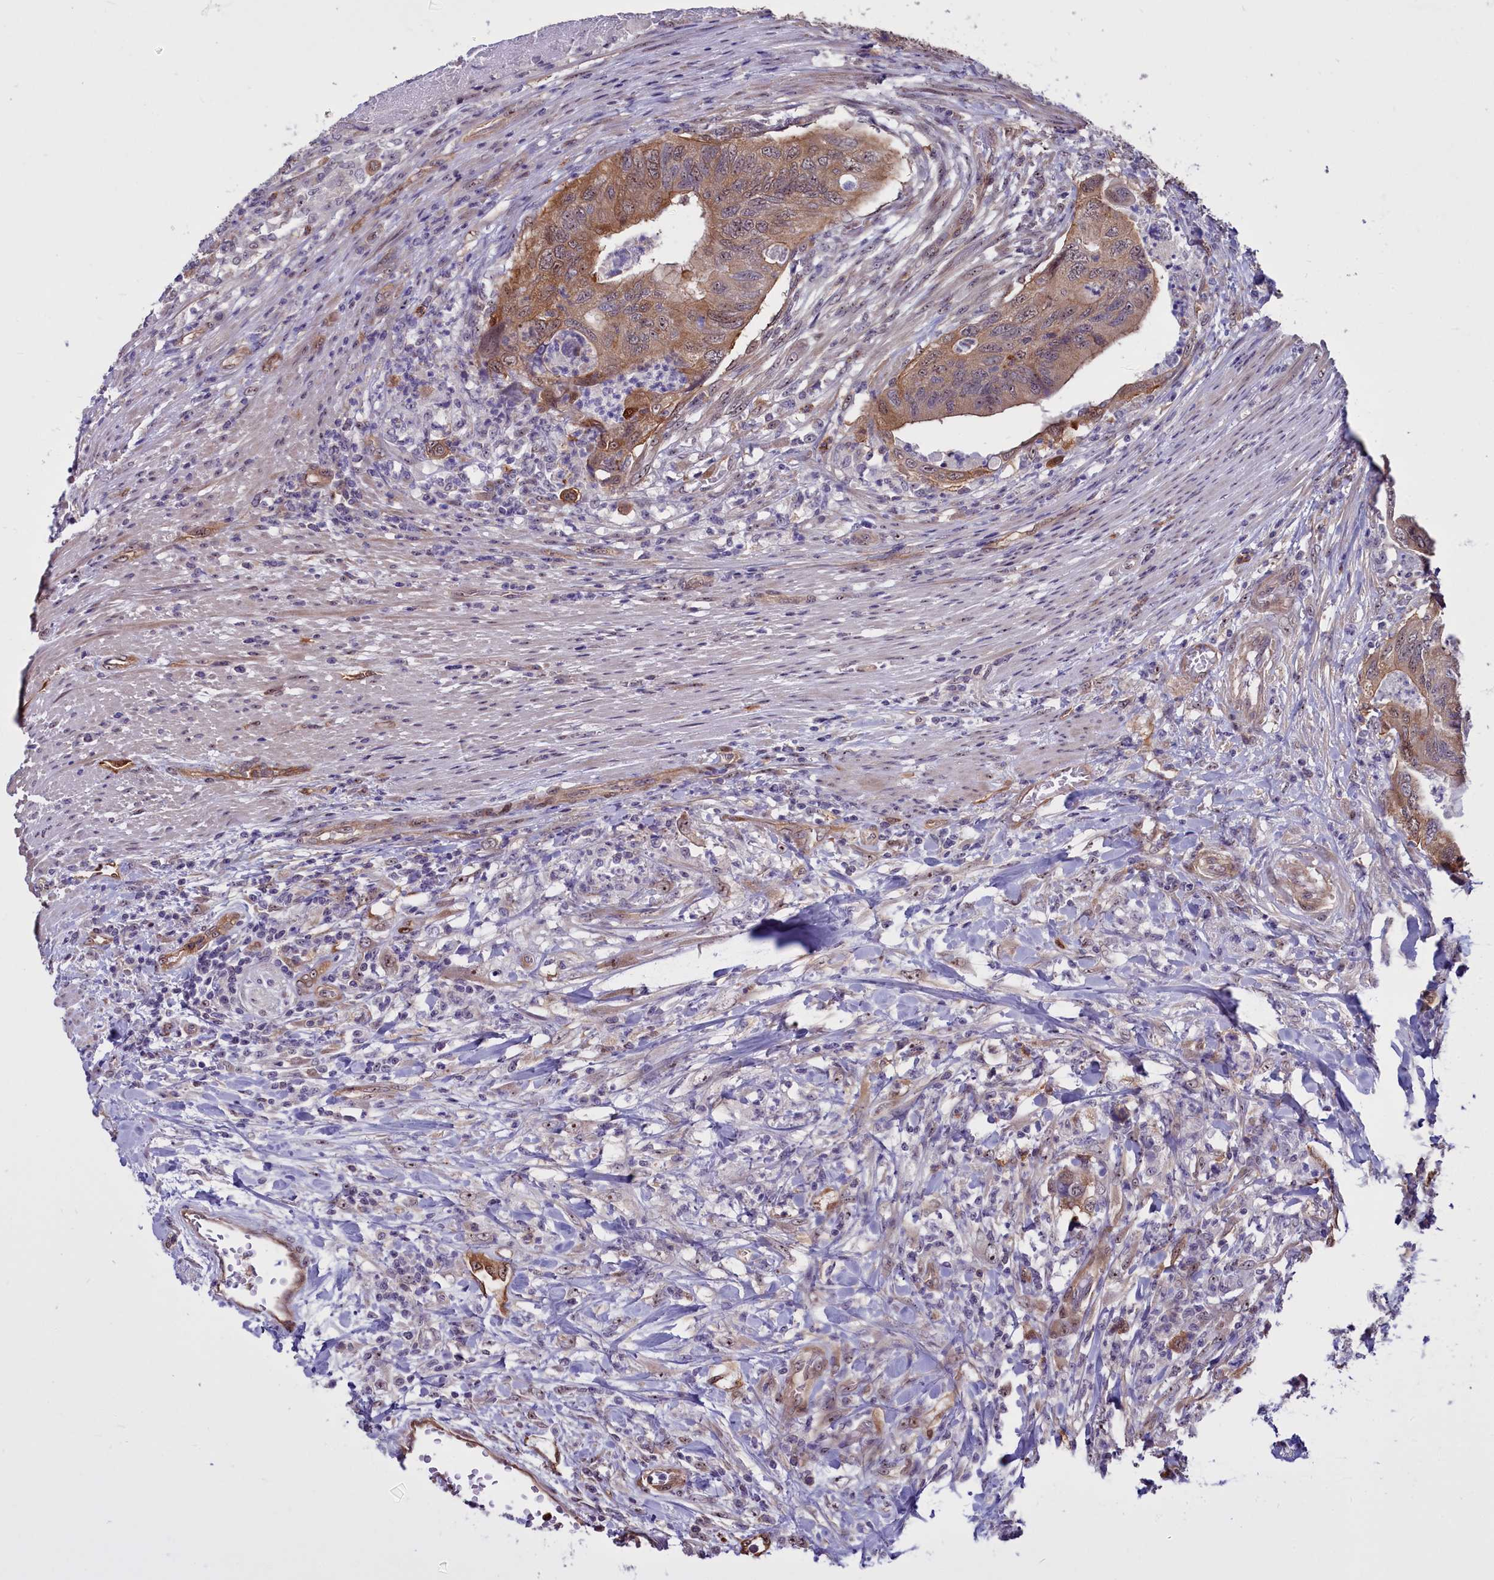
{"staining": {"intensity": "moderate", "quantity": "<25%", "location": "cytoplasmic/membranous"}, "tissue": "colorectal cancer", "cell_type": "Tumor cells", "image_type": "cancer", "snomed": [{"axis": "morphology", "description": "Adenocarcinoma, NOS"}, {"axis": "topography", "description": "Rectum"}], "caption": "Tumor cells show low levels of moderate cytoplasmic/membranous positivity in approximately <25% of cells in human colorectal adenocarcinoma. The staining was performed using DAB, with brown indicating positive protein expression. Nuclei are stained blue with hematoxylin.", "gene": "BCAR1", "patient": {"sex": "male", "age": 63}}